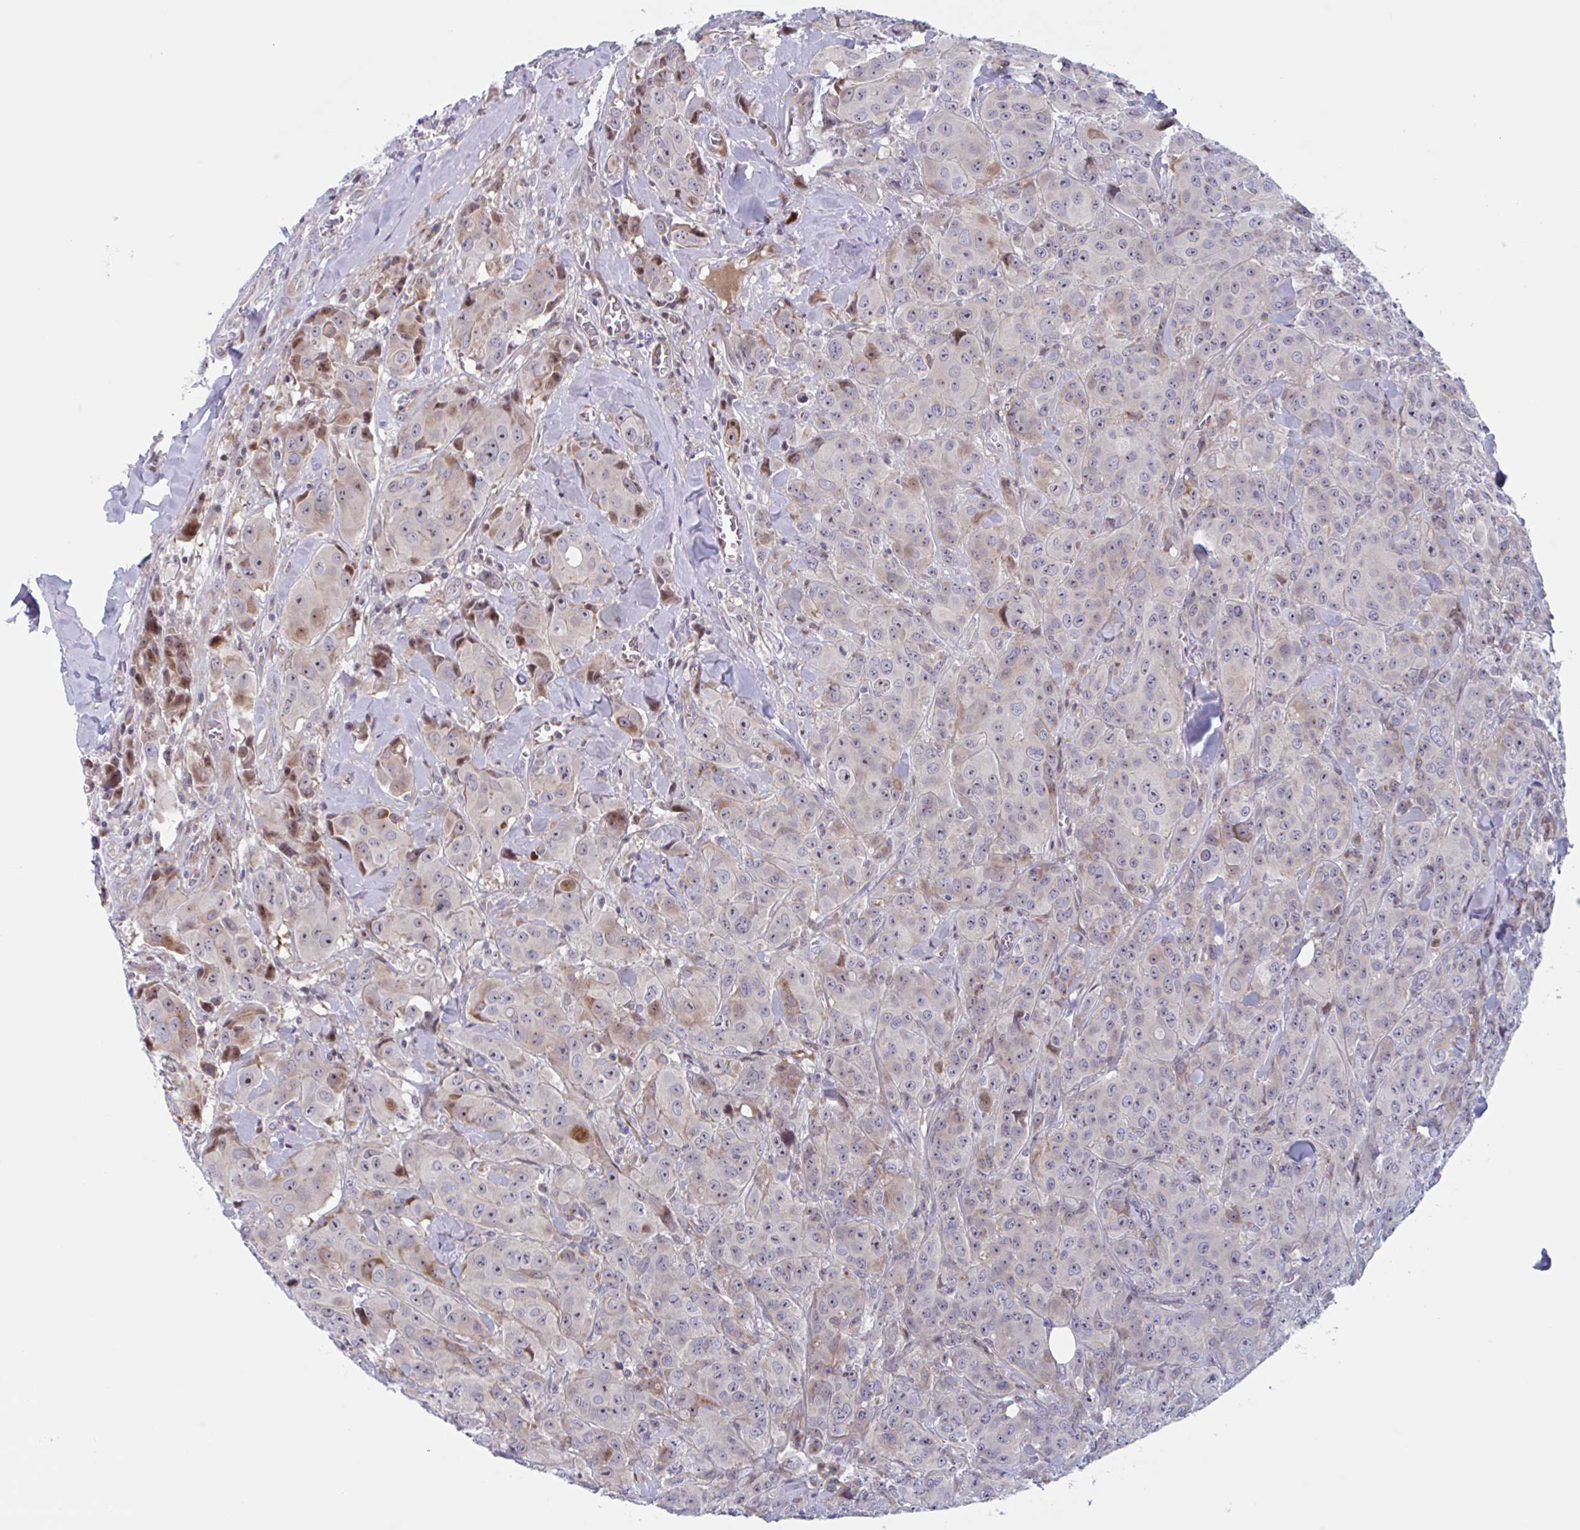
{"staining": {"intensity": "weak", "quantity": "25%-75%", "location": "cytoplasmic/membranous,nuclear"}, "tissue": "breast cancer", "cell_type": "Tumor cells", "image_type": "cancer", "snomed": [{"axis": "morphology", "description": "Normal tissue, NOS"}, {"axis": "morphology", "description": "Duct carcinoma"}, {"axis": "topography", "description": "Breast"}], "caption": "A histopathology image of breast cancer stained for a protein demonstrates weak cytoplasmic/membranous and nuclear brown staining in tumor cells.", "gene": "DUXA", "patient": {"sex": "female", "age": 43}}